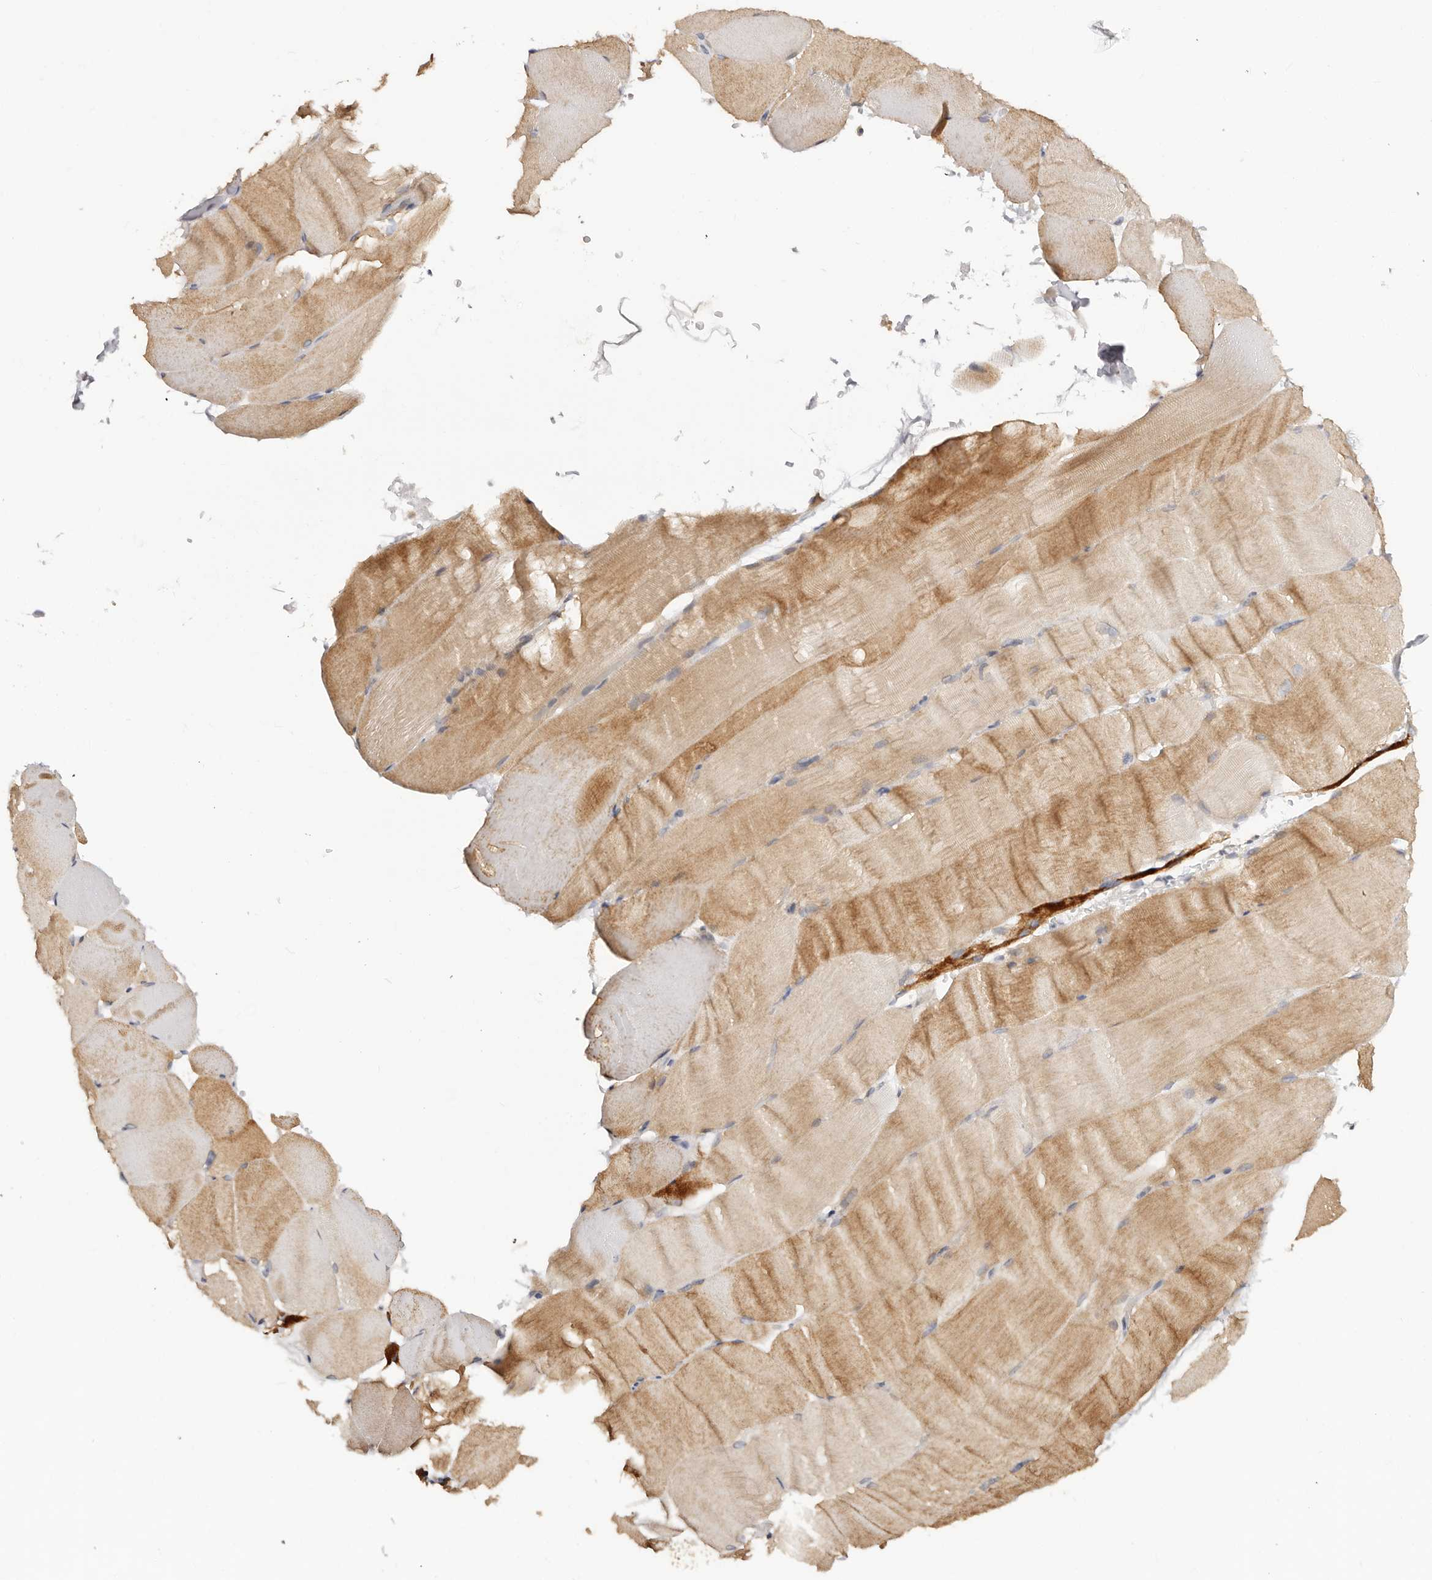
{"staining": {"intensity": "moderate", "quantity": ">75%", "location": "cytoplasmic/membranous"}, "tissue": "skeletal muscle", "cell_type": "Myocytes", "image_type": "normal", "snomed": [{"axis": "morphology", "description": "Normal tissue, NOS"}, {"axis": "topography", "description": "Skeletal muscle"}, {"axis": "topography", "description": "Parathyroid gland"}], "caption": "Benign skeletal muscle exhibits moderate cytoplasmic/membranous staining in about >75% of myocytes, visualized by immunohistochemistry. The staining is performed using DAB (3,3'-diaminobenzidine) brown chromogen to label protein expression. The nuclei are counter-stained blue using hematoxylin.", "gene": "BCL2L15", "patient": {"sex": "female", "age": 37}}